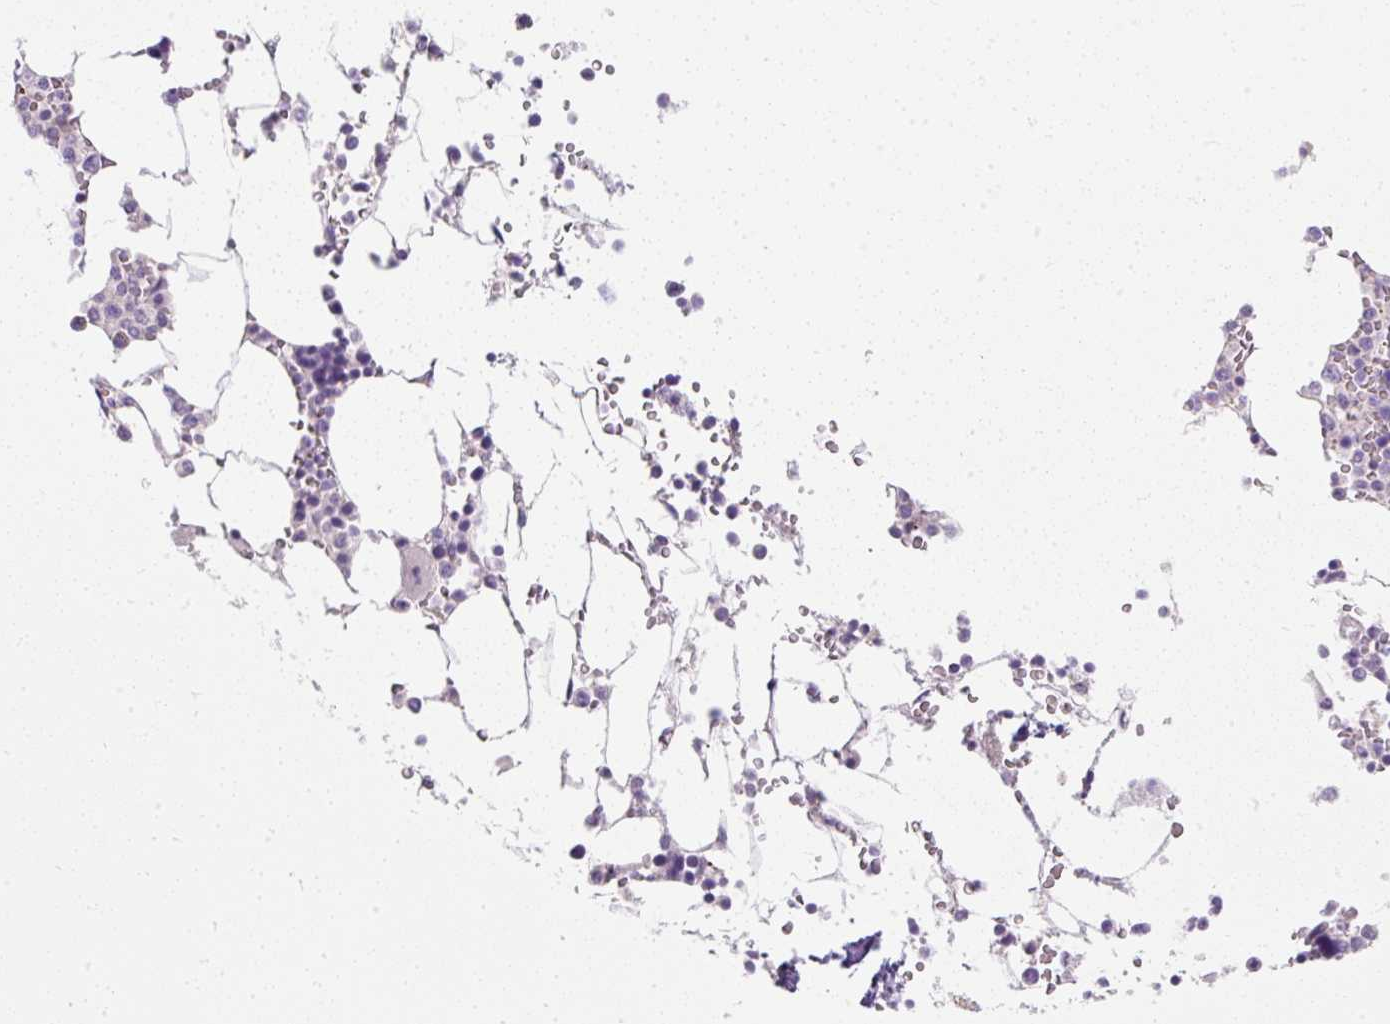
{"staining": {"intensity": "negative", "quantity": "none", "location": "none"}, "tissue": "bone marrow", "cell_type": "Hematopoietic cells", "image_type": "normal", "snomed": [{"axis": "morphology", "description": "Normal tissue, NOS"}, {"axis": "topography", "description": "Bone marrow"}], "caption": "Protein analysis of unremarkable bone marrow demonstrates no significant staining in hematopoietic cells.", "gene": "DTX4", "patient": {"sex": "male", "age": 64}}